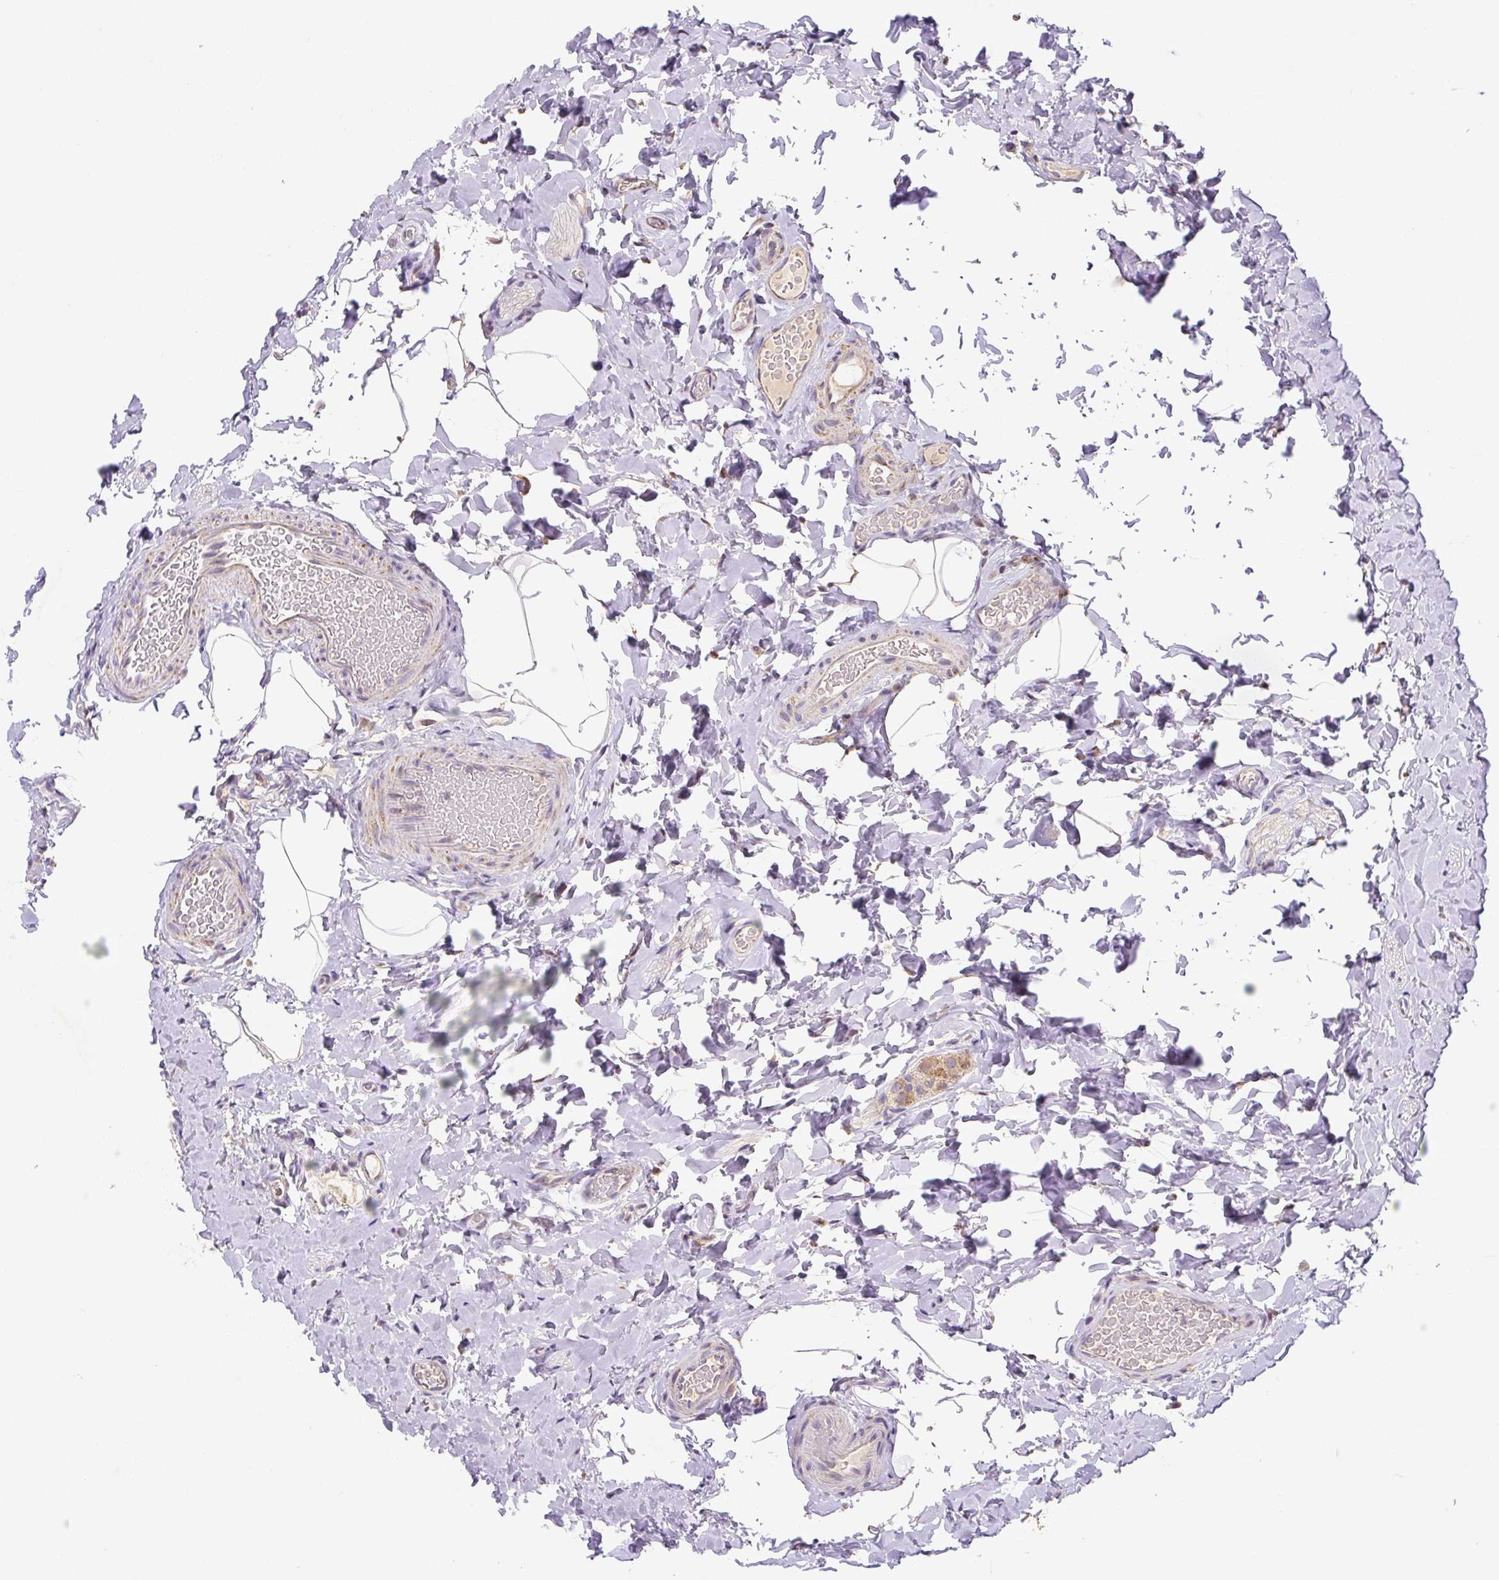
{"staining": {"intensity": "weak", "quantity": "25%-75%", "location": "cytoplasmic/membranous"}, "tissue": "colon", "cell_type": "Endothelial cells", "image_type": "normal", "snomed": [{"axis": "morphology", "description": "Normal tissue, NOS"}, {"axis": "topography", "description": "Colon"}], "caption": "Immunohistochemical staining of normal colon demonstrates weak cytoplasmic/membranous protein staining in approximately 25%-75% of endothelial cells. Immunohistochemistry stains the protein of interest in brown and the nuclei are stained blue.", "gene": "MFSD9", "patient": {"sex": "male", "age": 46}}